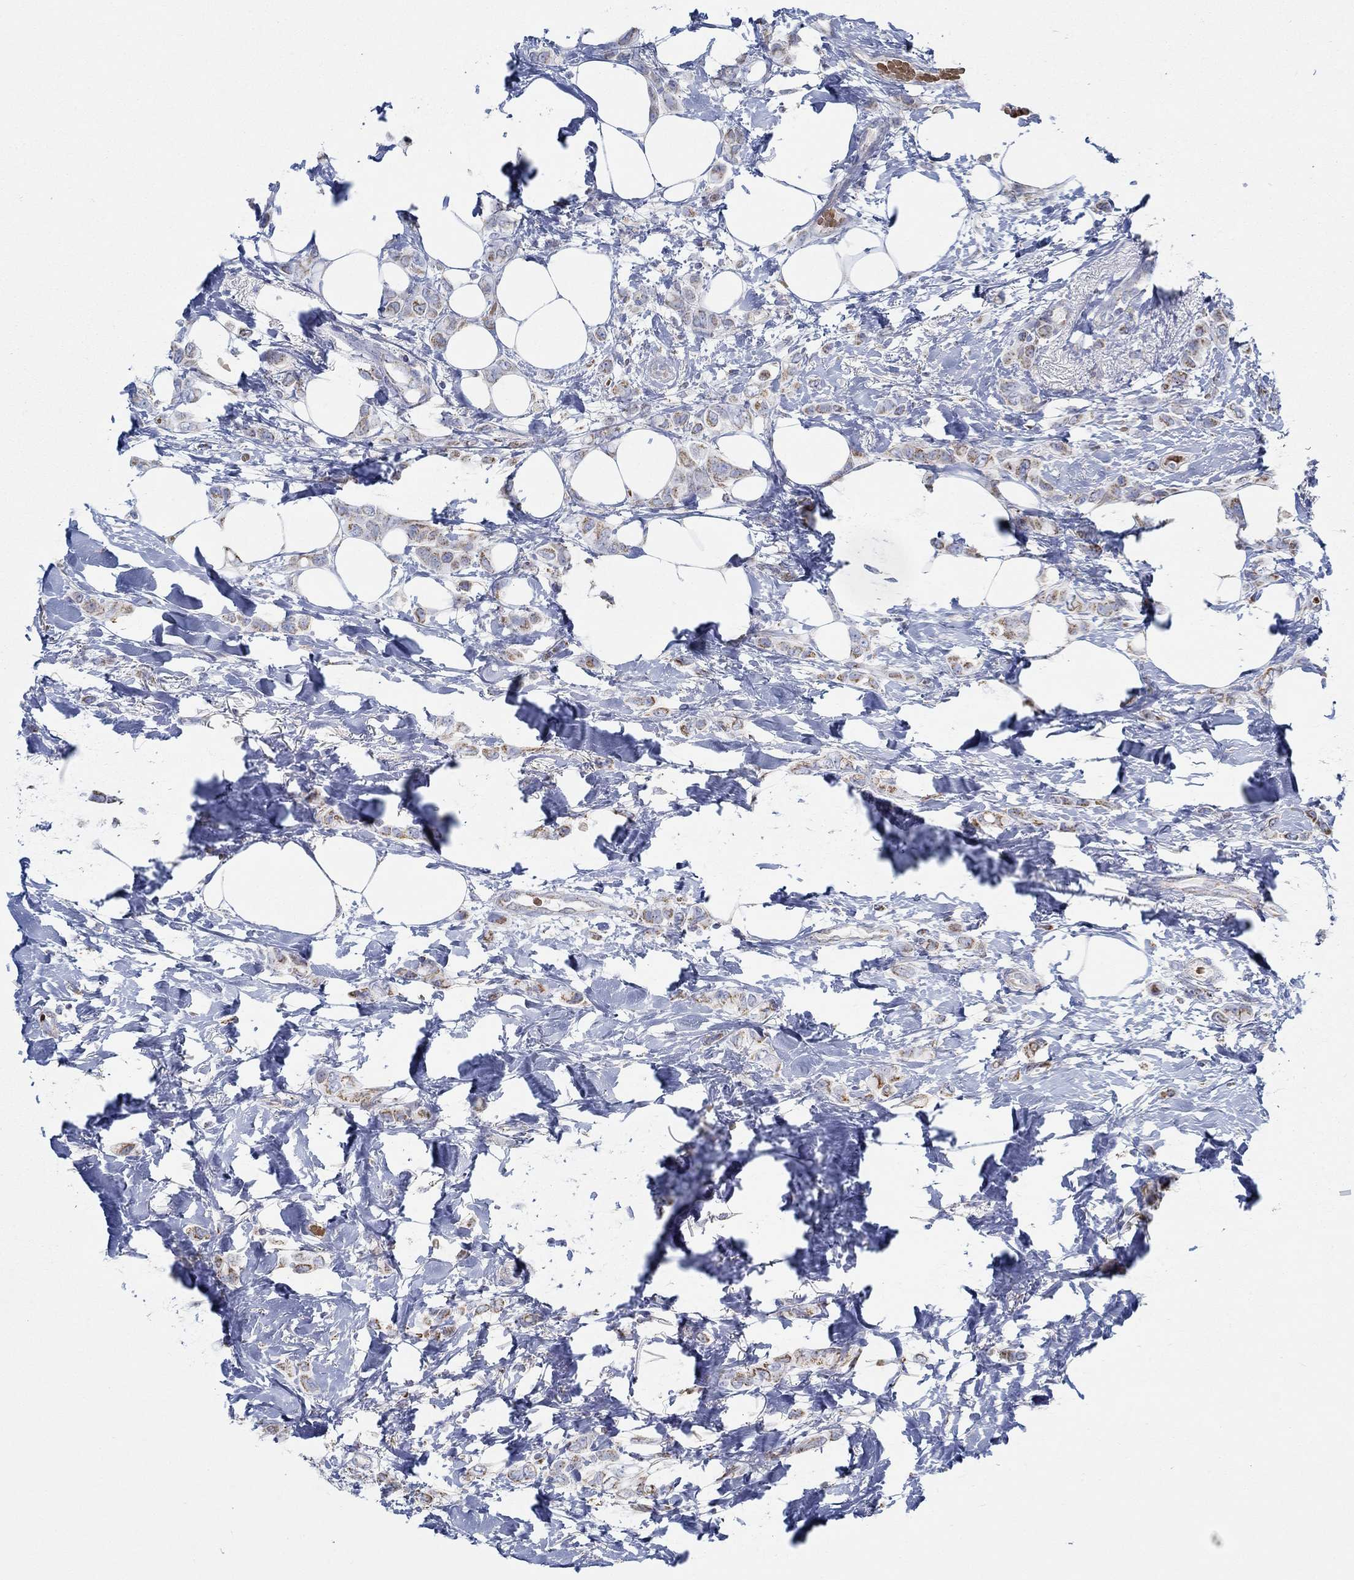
{"staining": {"intensity": "moderate", "quantity": "25%-75%", "location": "cytoplasmic/membranous"}, "tissue": "breast cancer", "cell_type": "Tumor cells", "image_type": "cancer", "snomed": [{"axis": "morphology", "description": "Lobular carcinoma"}, {"axis": "topography", "description": "Breast"}], "caption": "A micrograph showing moderate cytoplasmic/membranous staining in about 25%-75% of tumor cells in breast cancer, as visualized by brown immunohistochemical staining.", "gene": "GLOD5", "patient": {"sex": "female", "age": 66}}